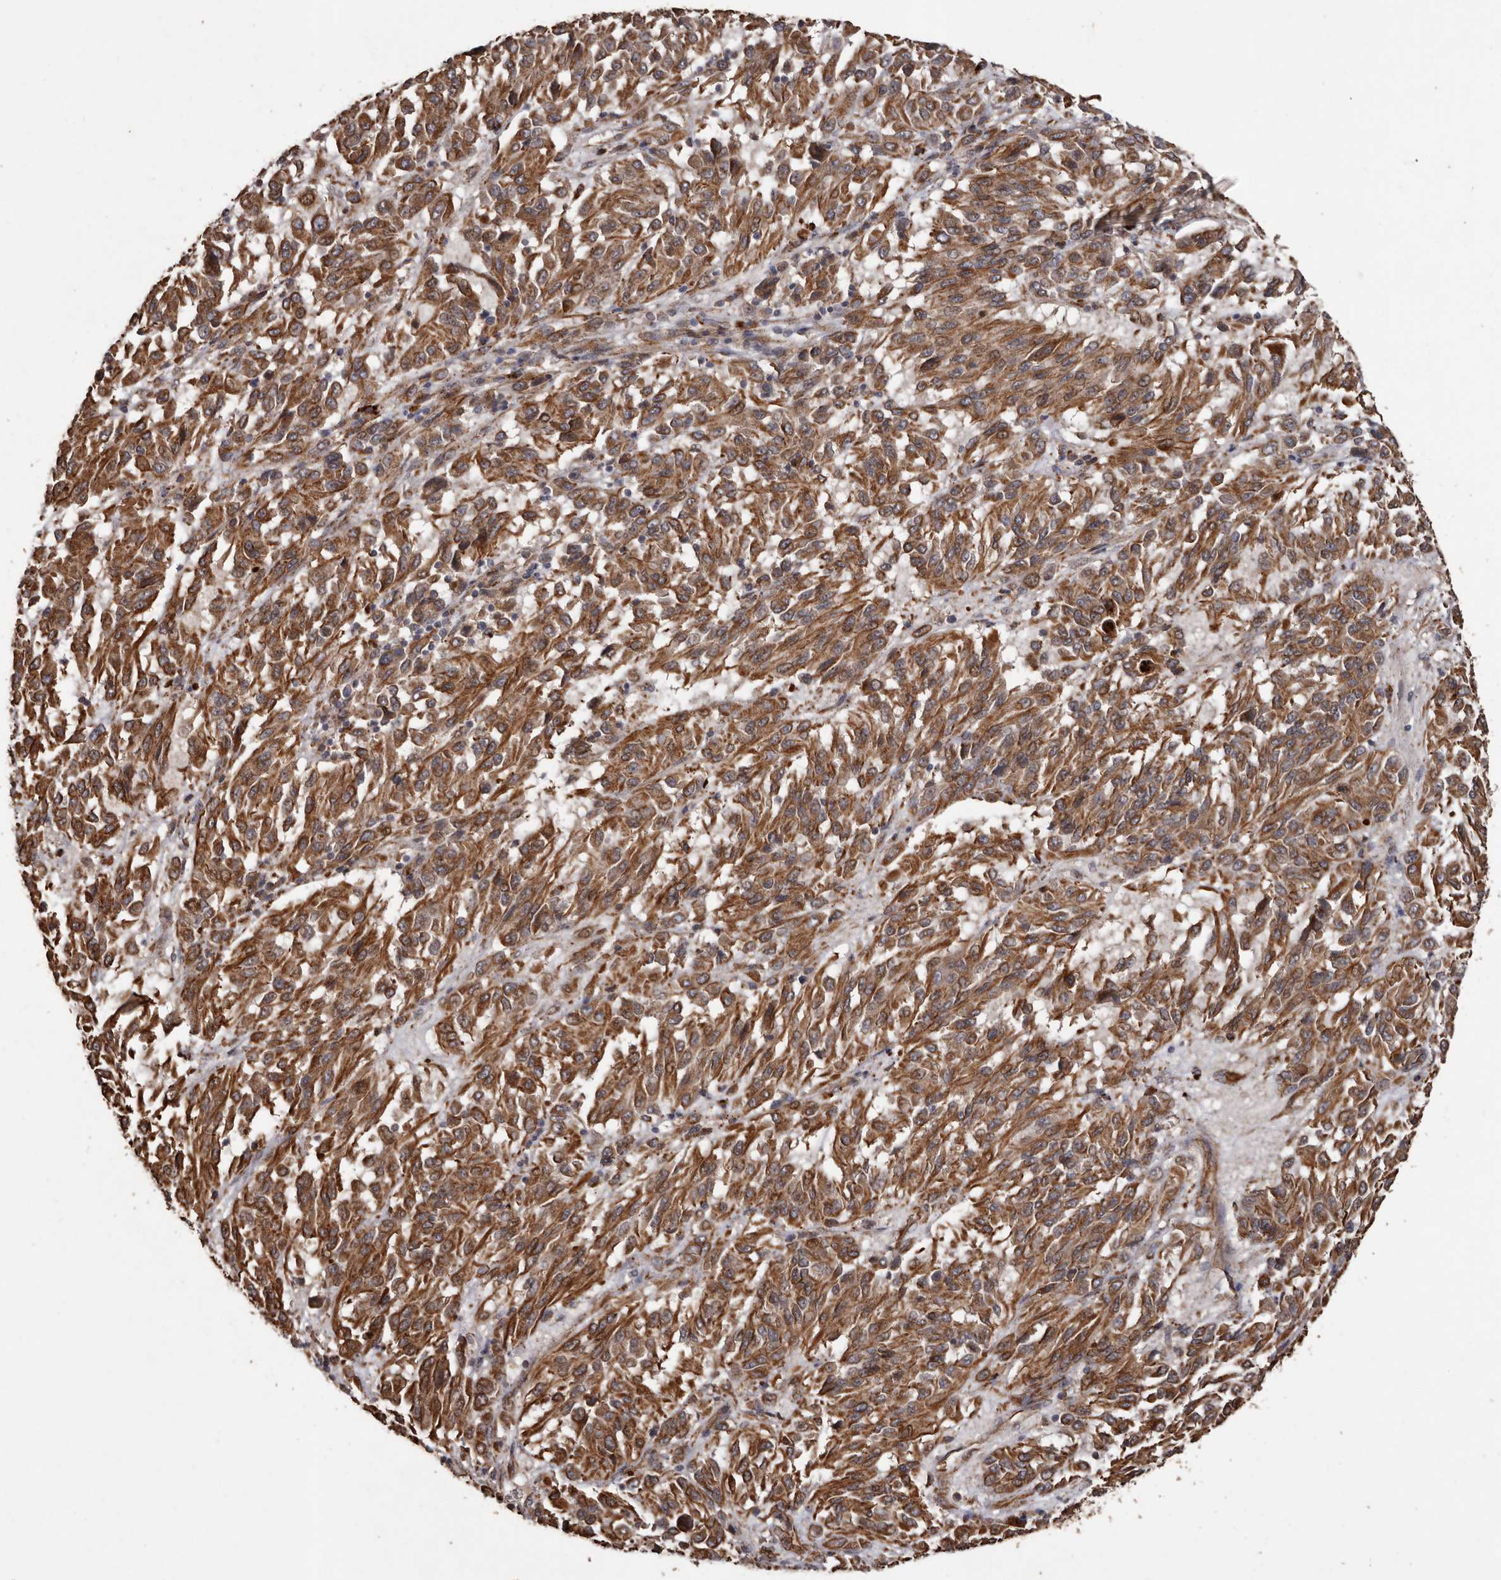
{"staining": {"intensity": "moderate", "quantity": ">75%", "location": "cytoplasmic/membranous"}, "tissue": "melanoma", "cell_type": "Tumor cells", "image_type": "cancer", "snomed": [{"axis": "morphology", "description": "Malignant melanoma, Metastatic site"}, {"axis": "topography", "description": "Lung"}], "caption": "There is medium levels of moderate cytoplasmic/membranous expression in tumor cells of malignant melanoma (metastatic site), as demonstrated by immunohistochemical staining (brown color).", "gene": "BRAT1", "patient": {"sex": "male", "age": 64}}